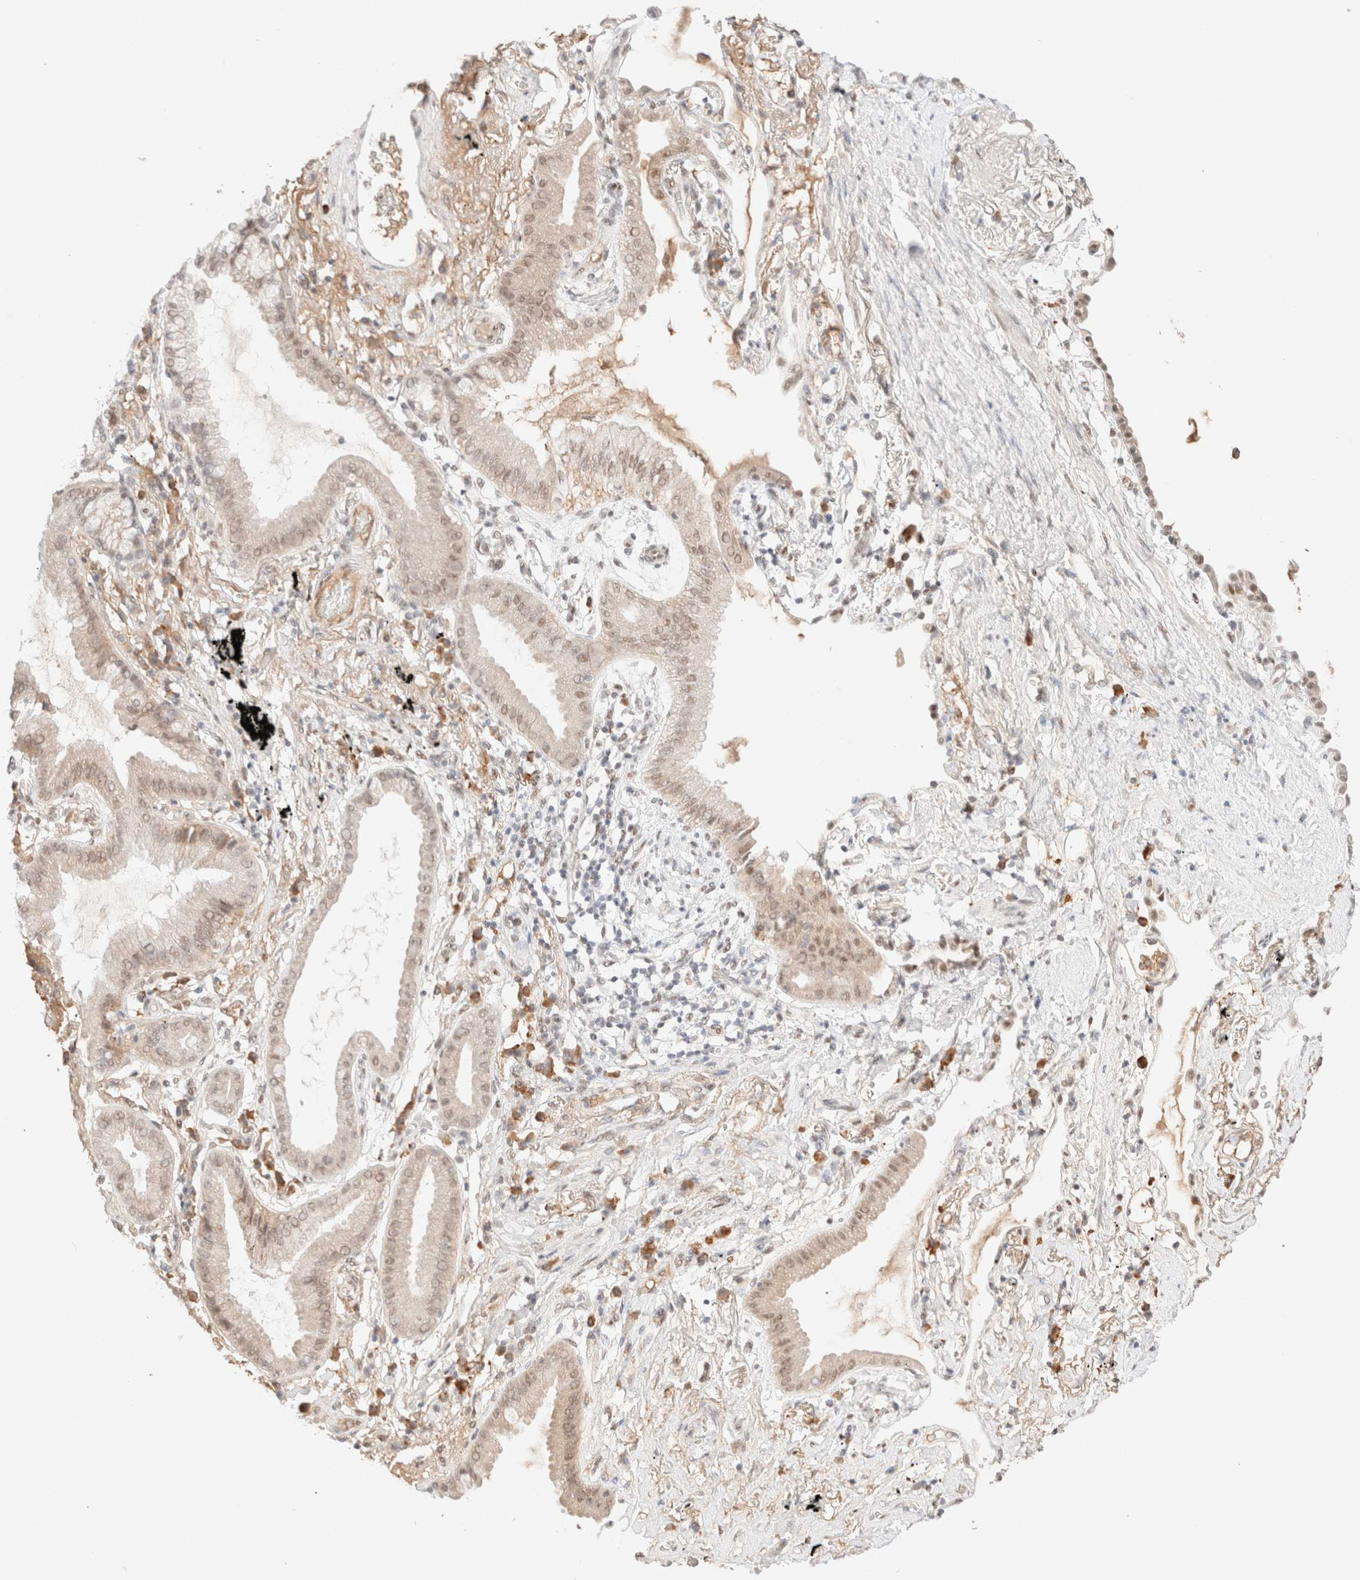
{"staining": {"intensity": "weak", "quantity": "25%-75%", "location": "nuclear"}, "tissue": "lung cancer", "cell_type": "Tumor cells", "image_type": "cancer", "snomed": [{"axis": "morphology", "description": "Adenocarcinoma, NOS"}, {"axis": "topography", "description": "Lung"}], "caption": "A micrograph of human lung adenocarcinoma stained for a protein displays weak nuclear brown staining in tumor cells.", "gene": "CIC", "patient": {"sex": "female", "age": 70}}